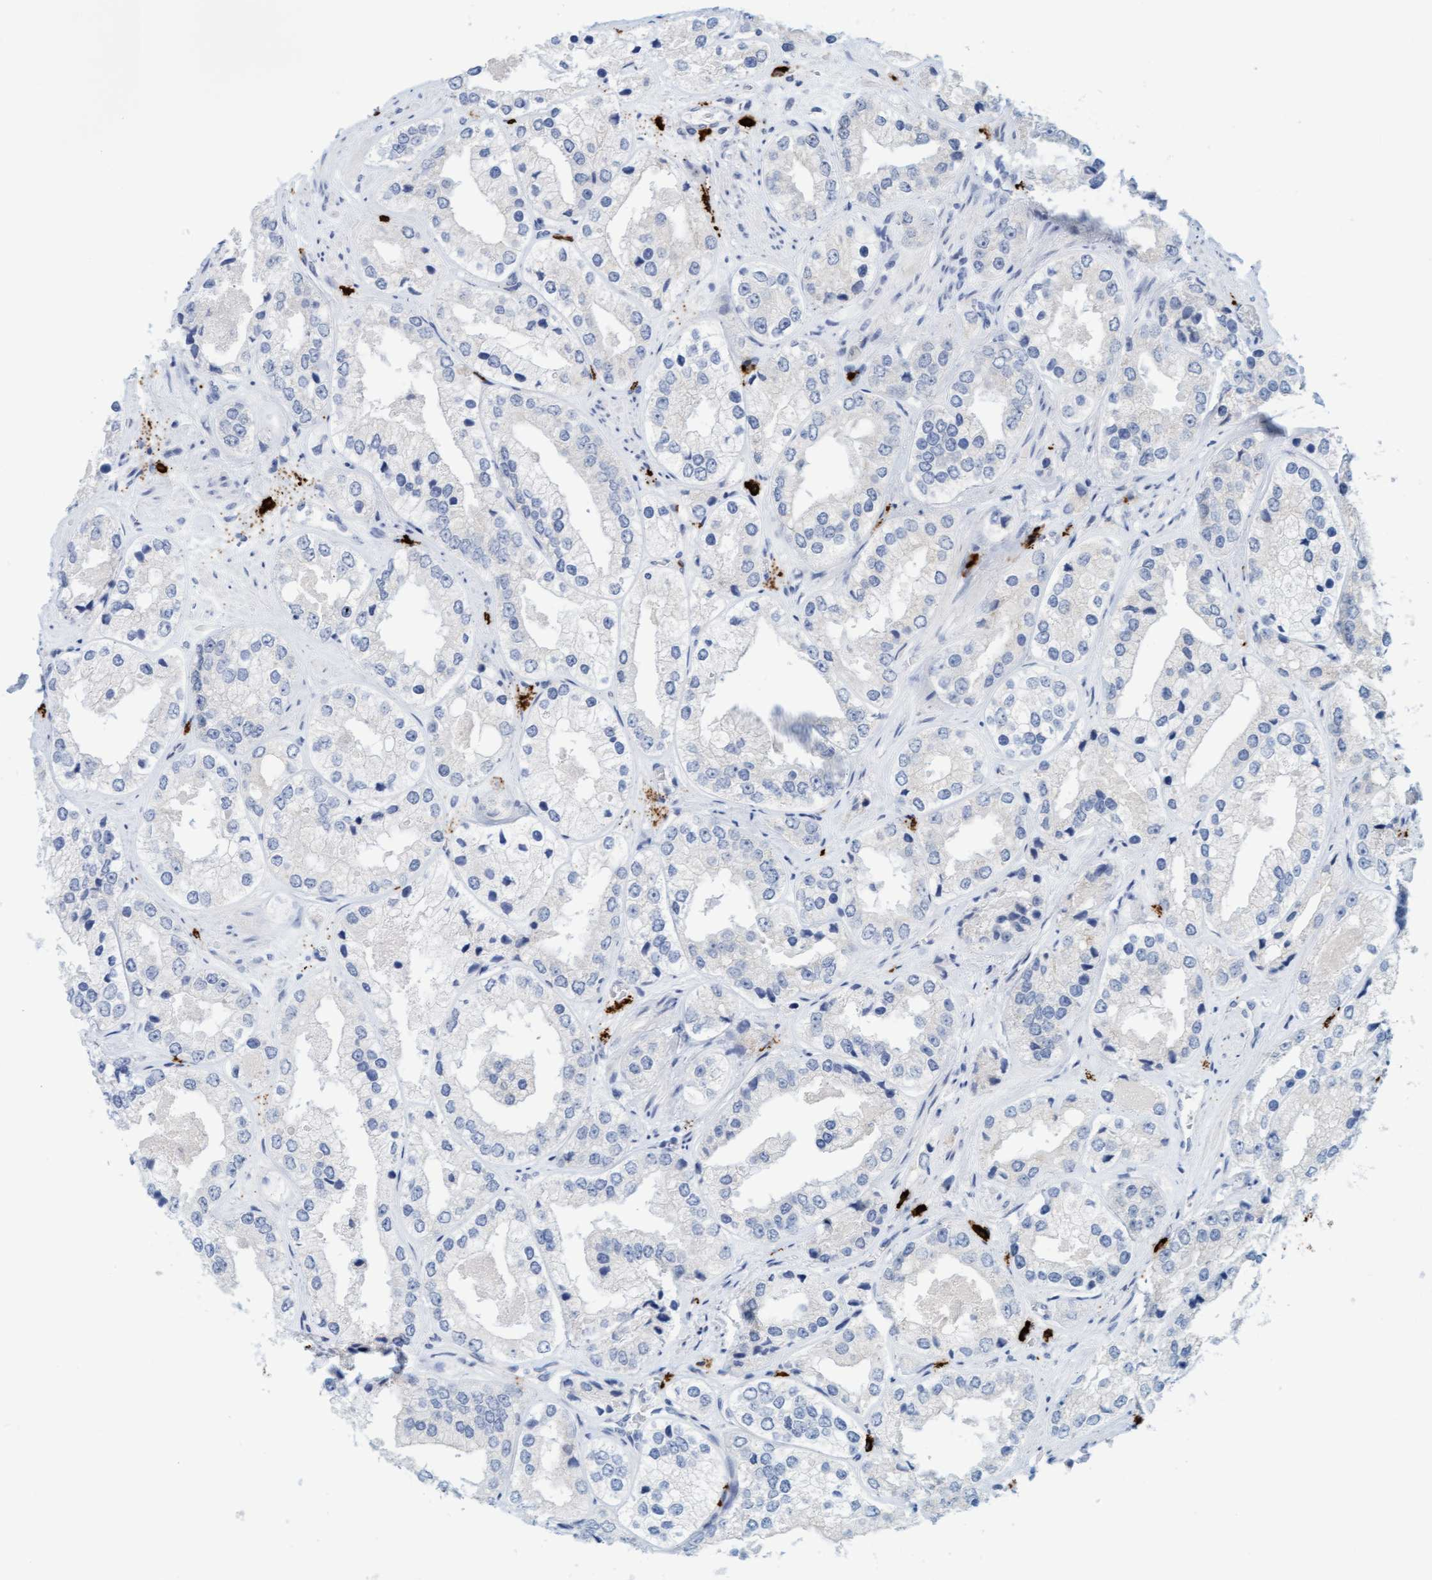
{"staining": {"intensity": "negative", "quantity": "none", "location": "none"}, "tissue": "prostate cancer", "cell_type": "Tumor cells", "image_type": "cancer", "snomed": [{"axis": "morphology", "description": "Adenocarcinoma, High grade"}, {"axis": "topography", "description": "Prostate"}], "caption": "This image is of high-grade adenocarcinoma (prostate) stained with IHC to label a protein in brown with the nuclei are counter-stained blue. There is no staining in tumor cells.", "gene": "CPA3", "patient": {"sex": "male", "age": 61}}